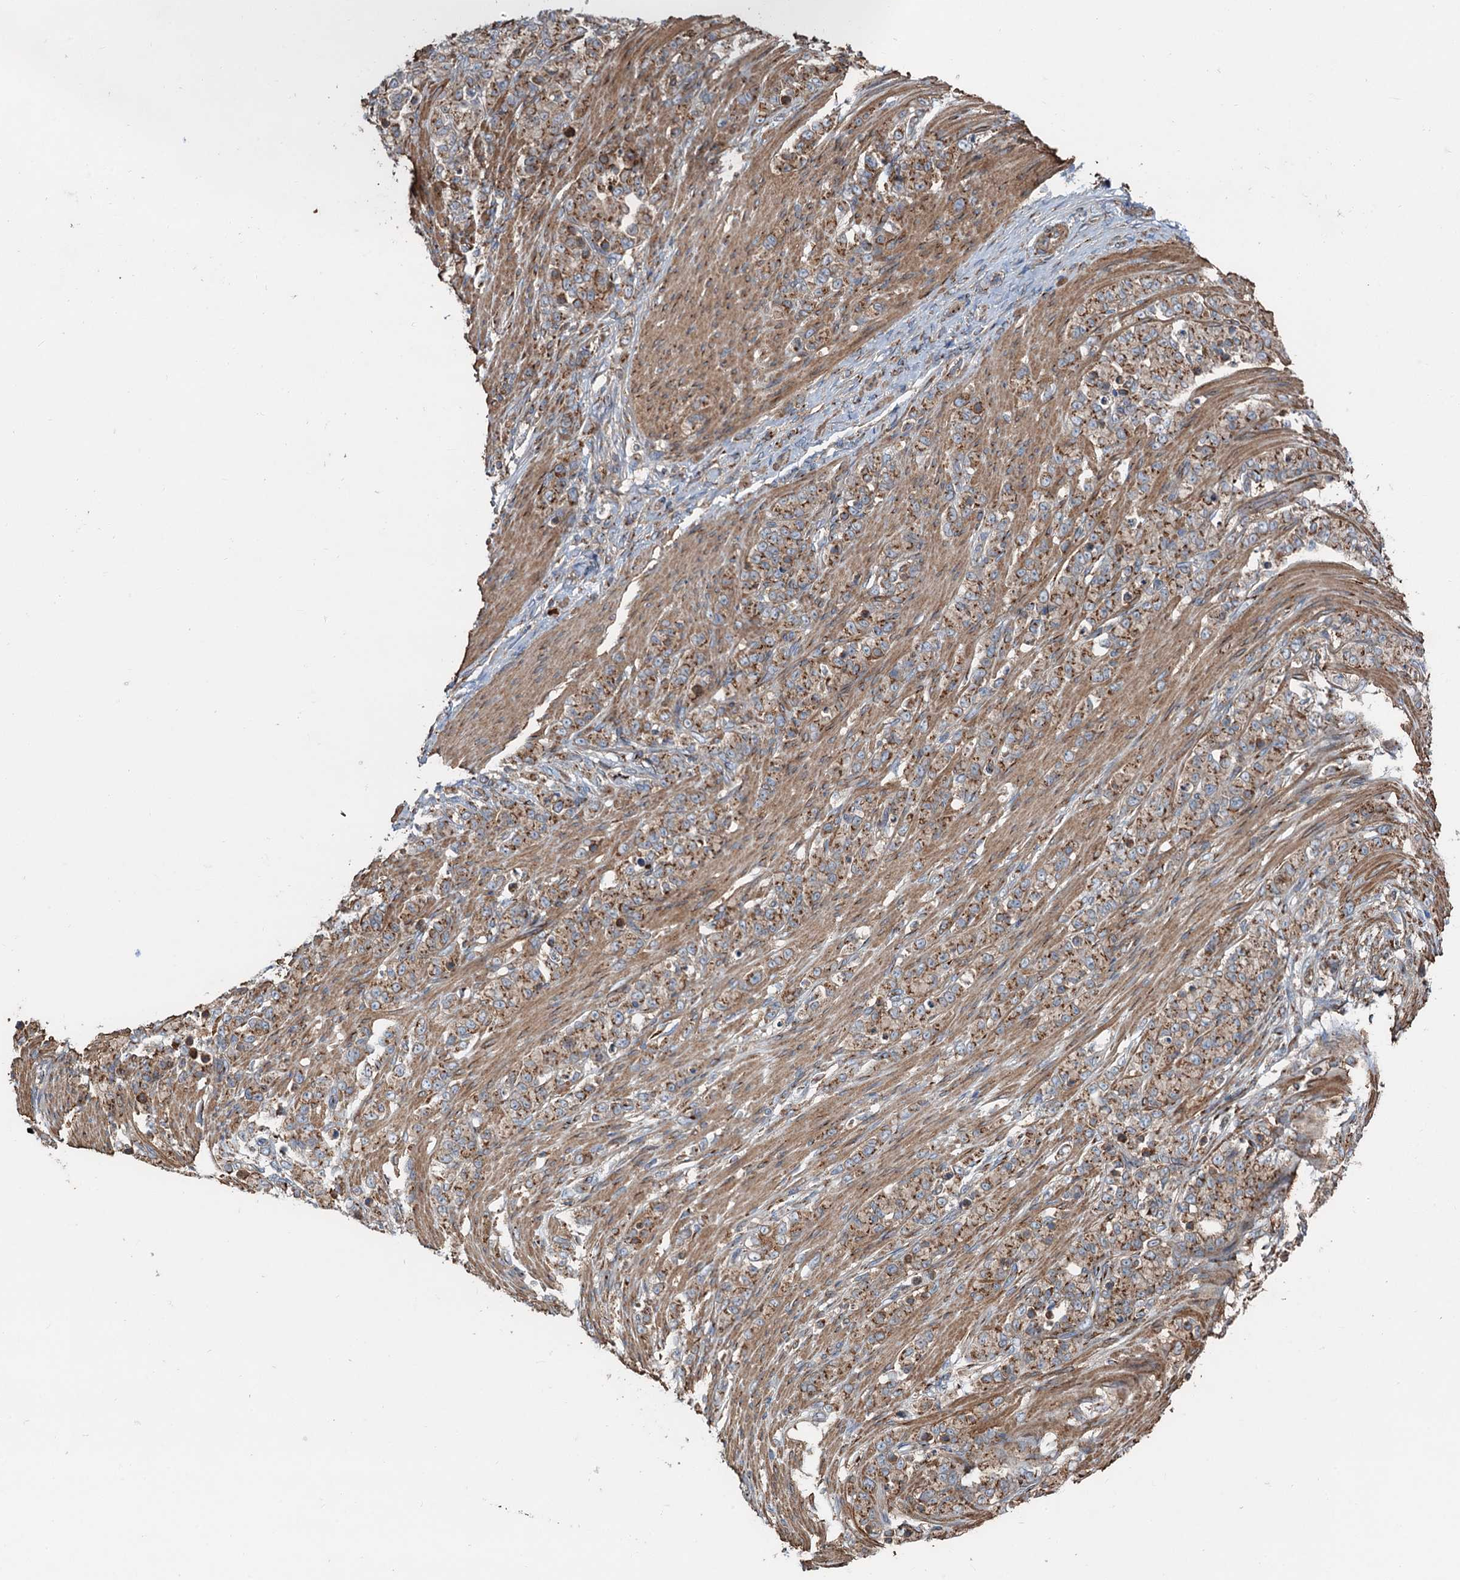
{"staining": {"intensity": "moderate", "quantity": ">75%", "location": "cytoplasmic/membranous"}, "tissue": "stomach cancer", "cell_type": "Tumor cells", "image_type": "cancer", "snomed": [{"axis": "morphology", "description": "Adenocarcinoma, NOS"}, {"axis": "topography", "description": "Stomach"}], "caption": "This micrograph shows immunohistochemistry (IHC) staining of stomach cancer (adenocarcinoma), with medium moderate cytoplasmic/membranous staining in approximately >75% of tumor cells.", "gene": "ANKRD26", "patient": {"sex": "female", "age": 79}}